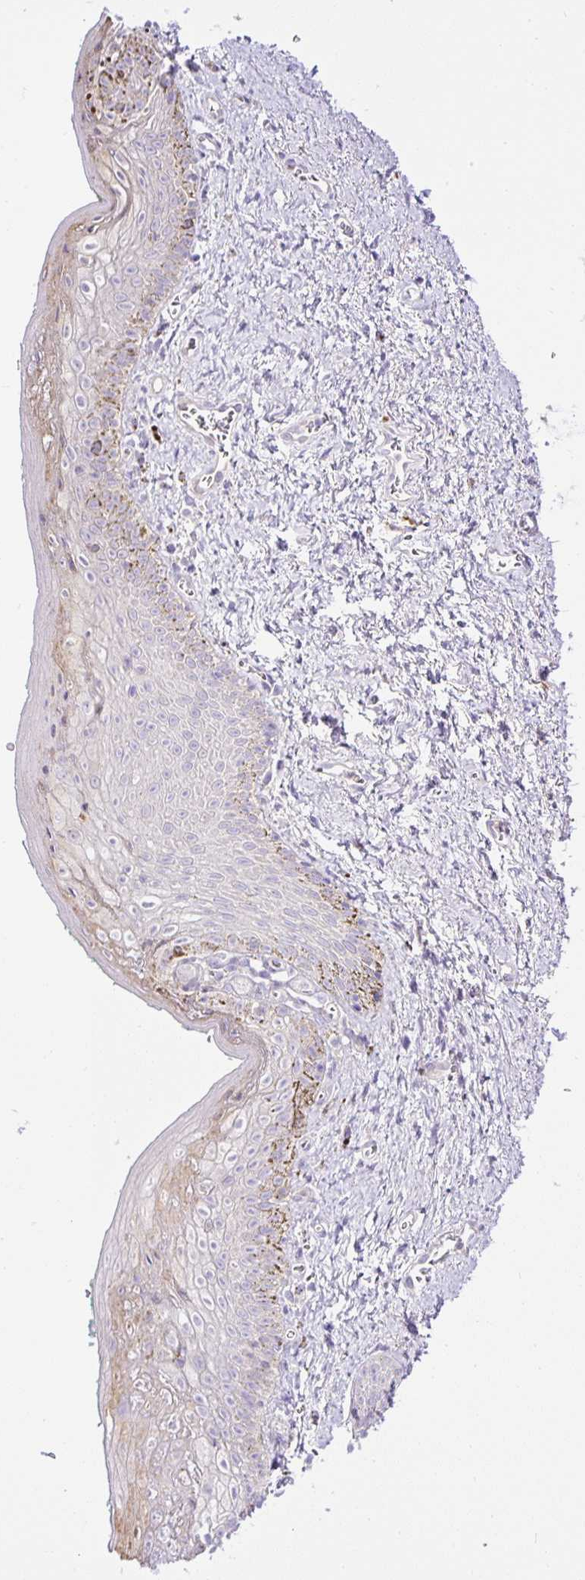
{"staining": {"intensity": "negative", "quantity": "none", "location": "none"}, "tissue": "vagina", "cell_type": "Squamous epithelial cells", "image_type": "normal", "snomed": [{"axis": "morphology", "description": "Normal tissue, NOS"}, {"axis": "topography", "description": "Vulva"}, {"axis": "topography", "description": "Vagina"}, {"axis": "topography", "description": "Peripheral nerve tissue"}], "caption": "IHC of unremarkable human vagina shows no positivity in squamous epithelial cells.", "gene": "CFAP47", "patient": {"sex": "female", "age": 66}}